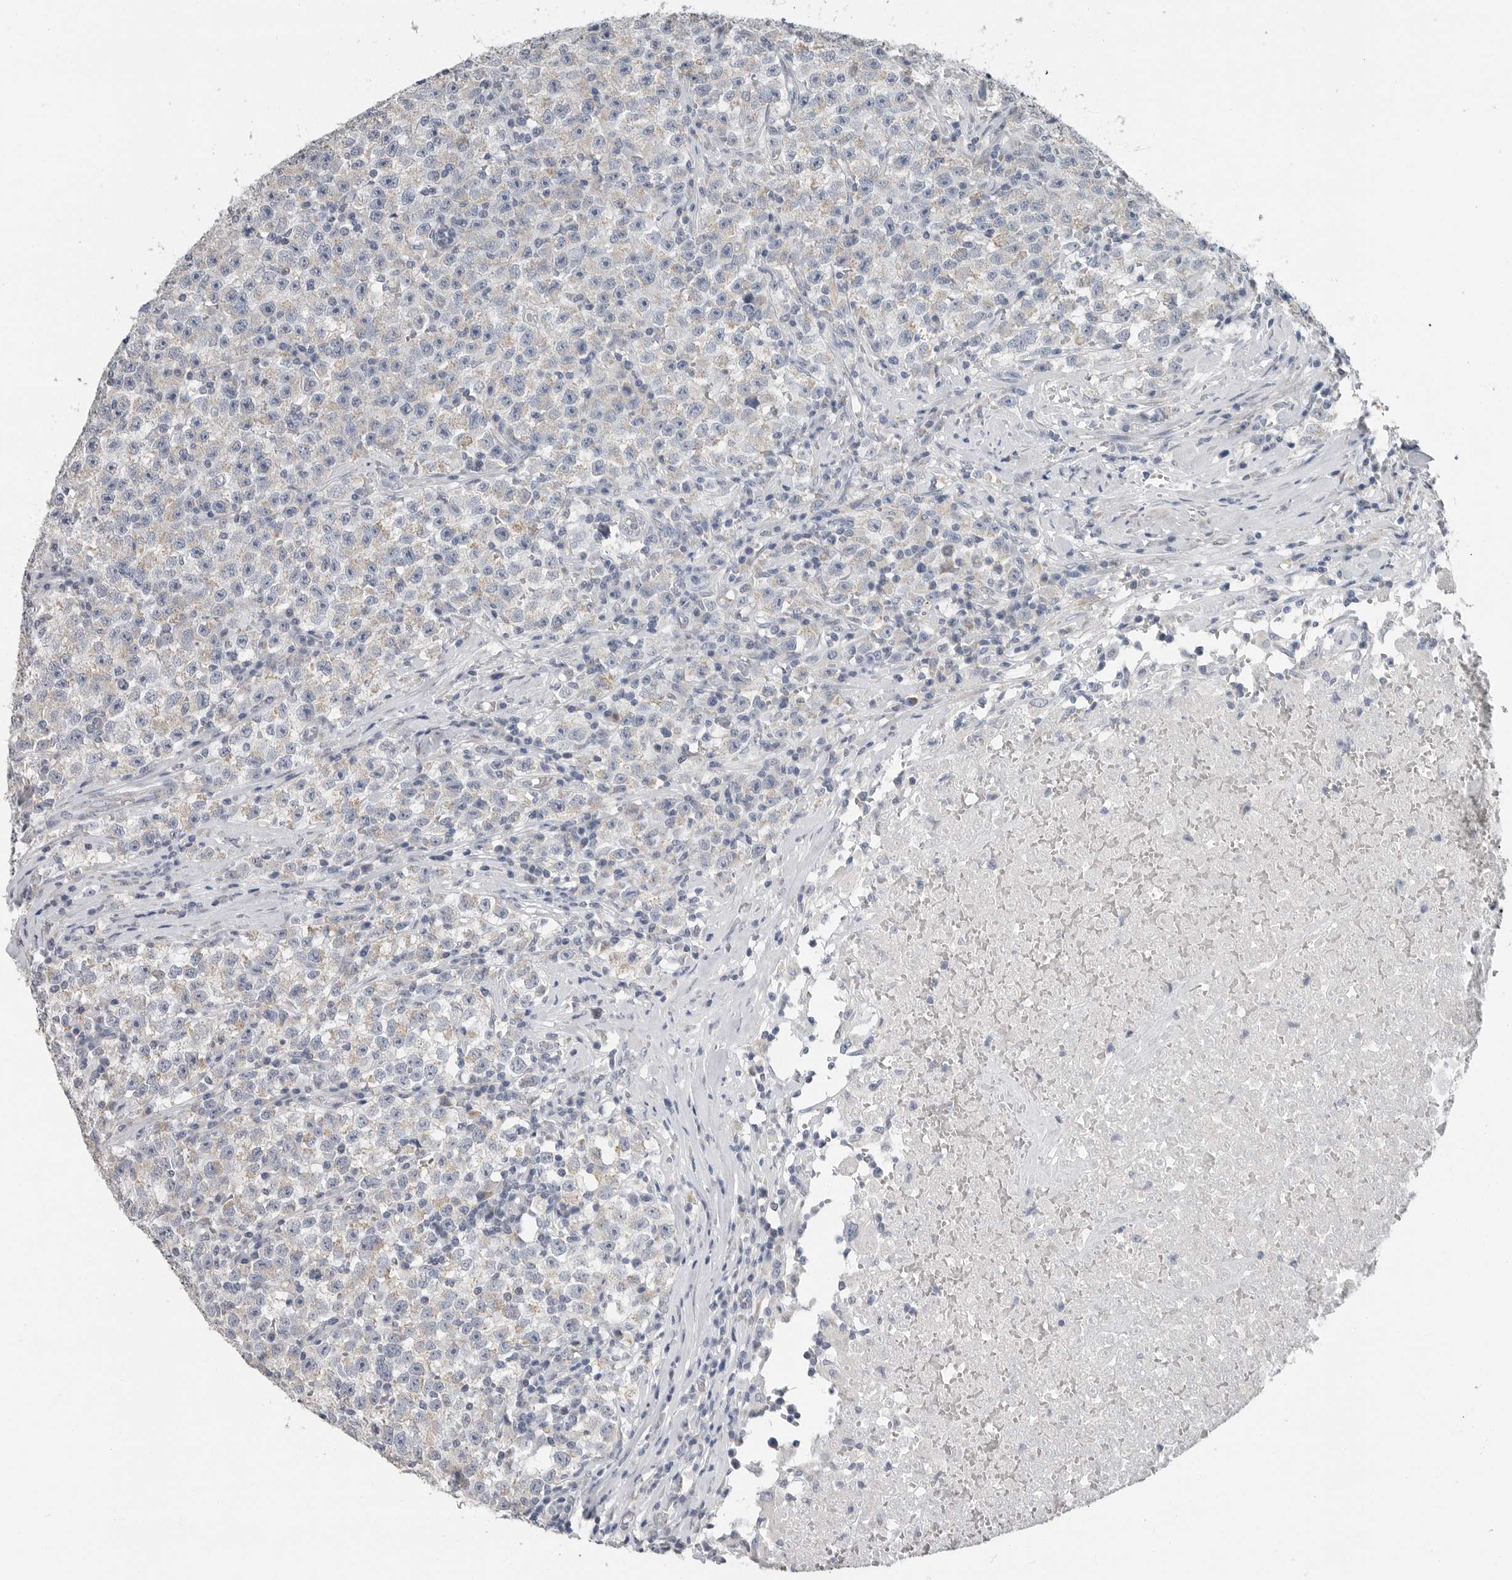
{"staining": {"intensity": "negative", "quantity": "none", "location": "none"}, "tissue": "testis cancer", "cell_type": "Tumor cells", "image_type": "cancer", "snomed": [{"axis": "morphology", "description": "Seminoma, NOS"}, {"axis": "topography", "description": "Testis"}], "caption": "The immunohistochemistry histopathology image has no significant positivity in tumor cells of seminoma (testis) tissue.", "gene": "PLN", "patient": {"sex": "male", "age": 22}}